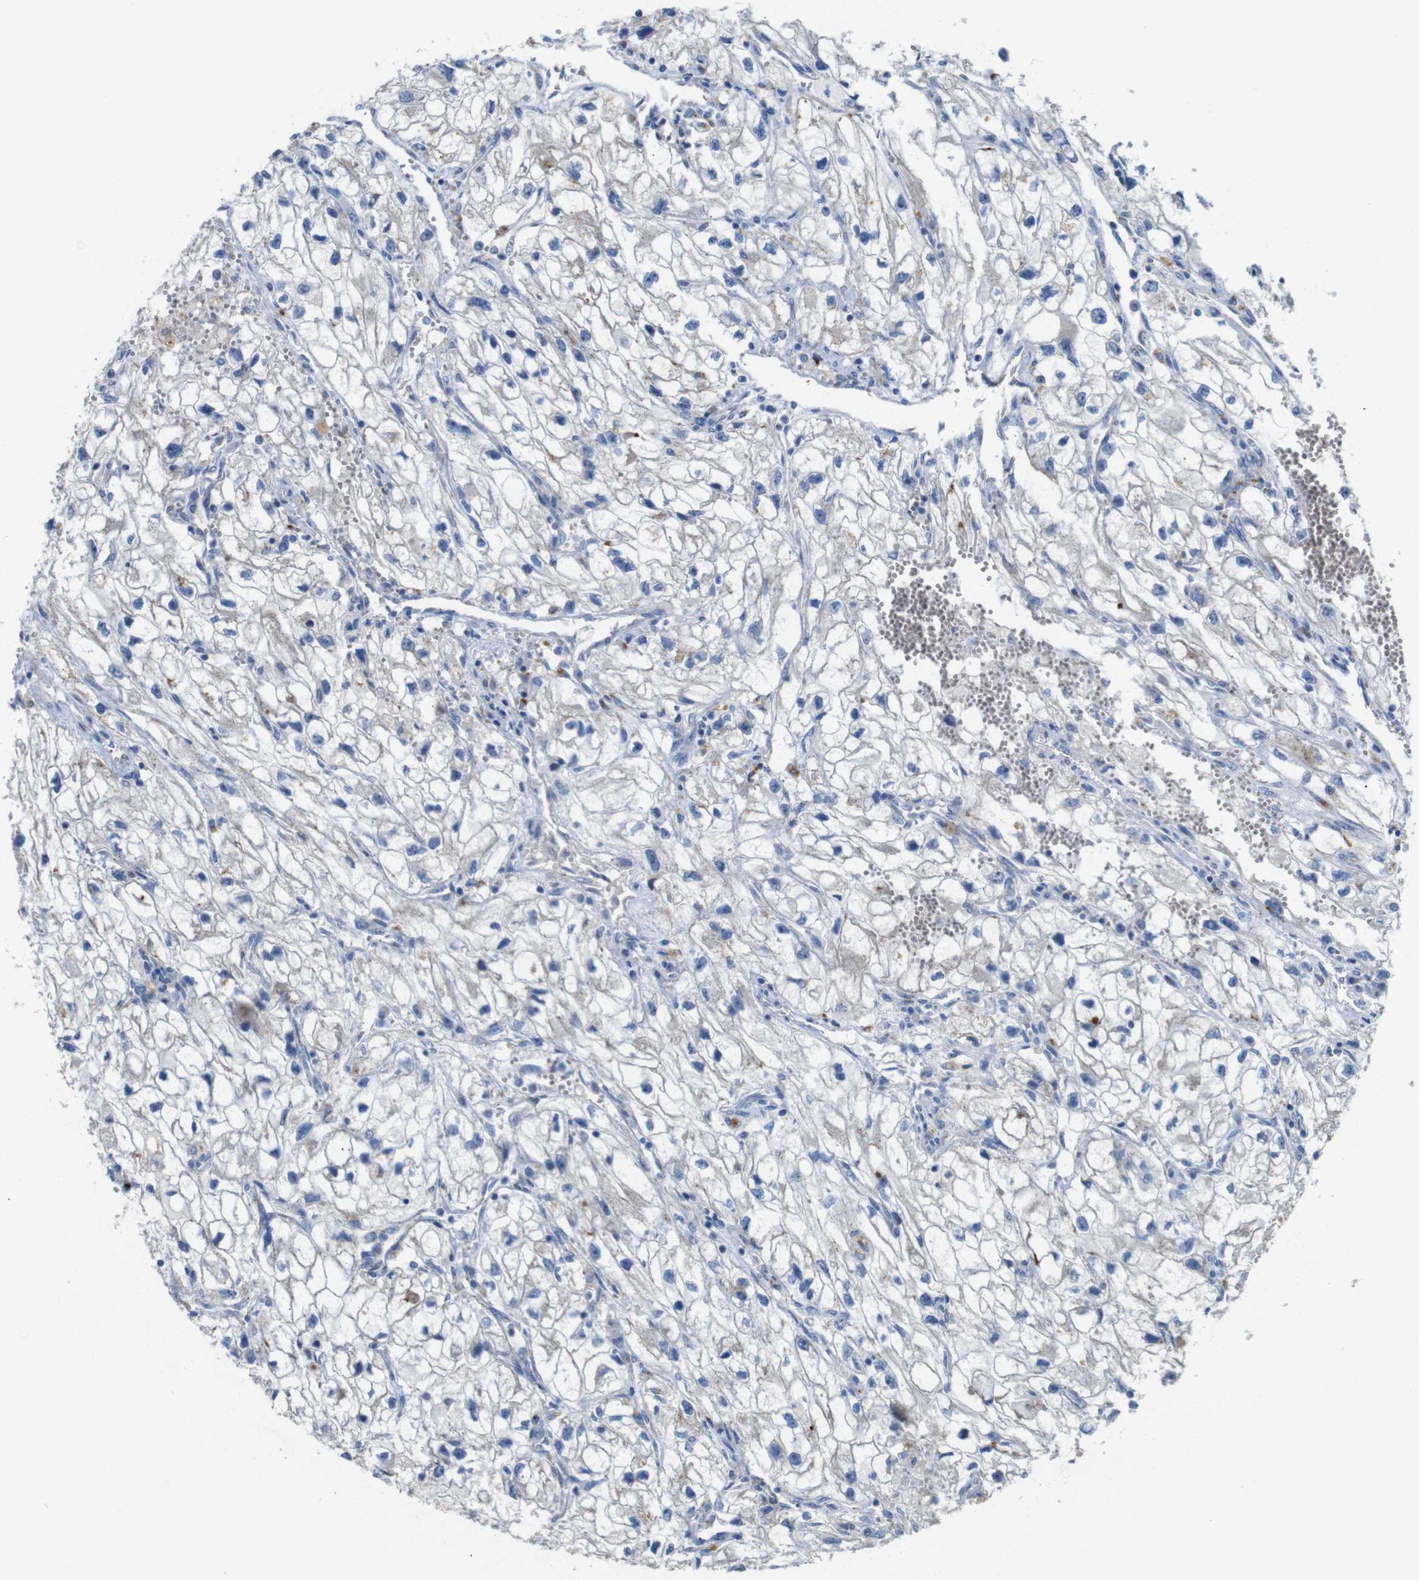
{"staining": {"intensity": "negative", "quantity": "none", "location": "none"}, "tissue": "renal cancer", "cell_type": "Tumor cells", "image_type": "cancer", "snomed": [{"axis": "morphology", "description": "Adenocarcinoma, NOS"}, {"axis": "topography", "description": "Kidney"}], "caption": "Adenocarcinoma (renal) stained for a protein using immunohistochemistry (IHC) reveals no expression tumor cells.", "gene": "NHLRC3", "patient": {"sex": "female", "age": 70}}